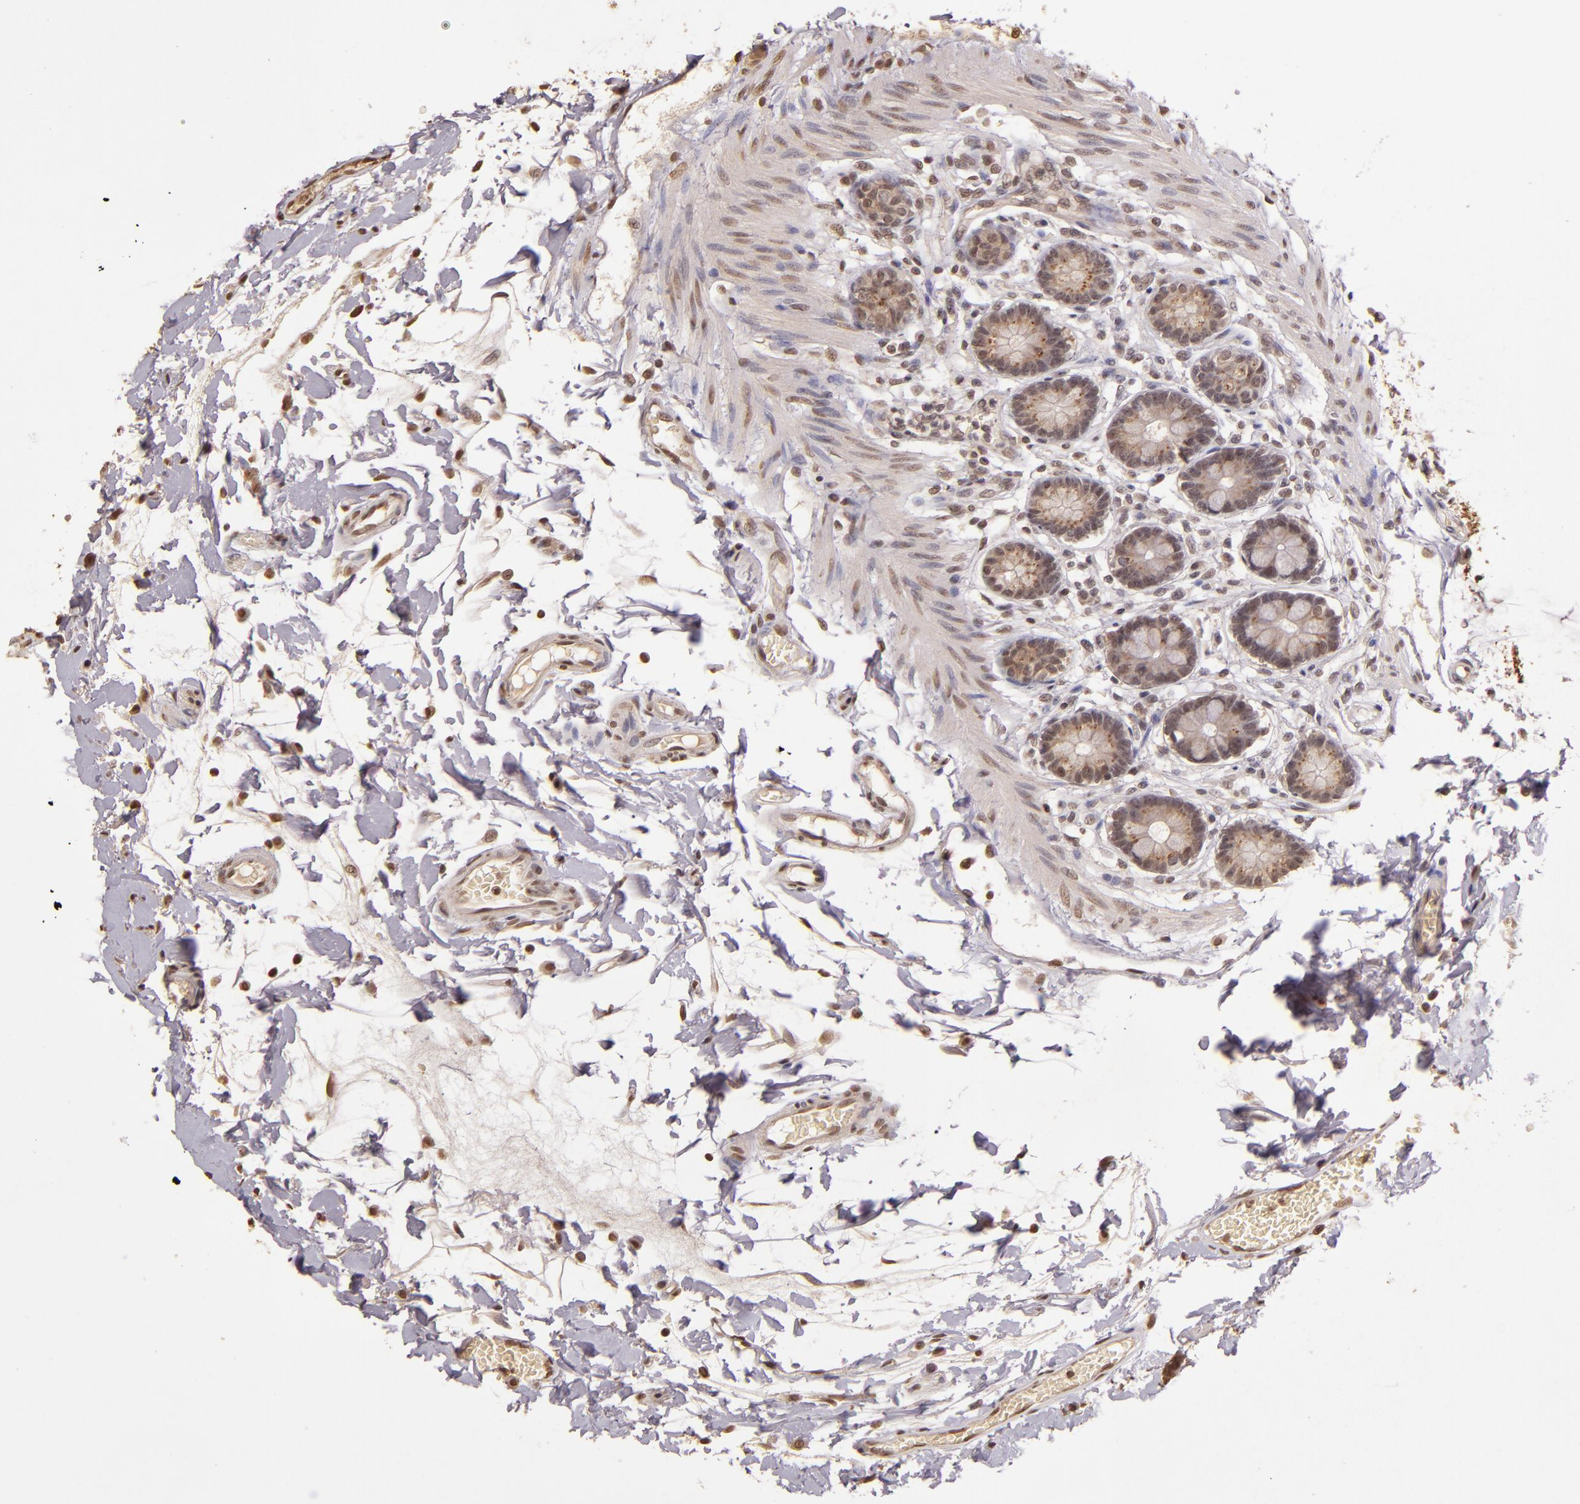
{"staining": {"intensity": "weak", "quantity": ">75%", "location": "cytoplasmic/membranous,nuclear"}, "tissue": "small intestine", "cell_type": "Glandular cells", "image_type": "normal", "snomed": [{"axis": "morphology", "description": "Normal tissue, NOS"}, {"axis": "topography", "description": "Small intestine"}], "caption": "Small intestine was stained to show a protein in brown. There is low levels of weak cytoplasmic/membranous,nuclear staining in about >75% of glandular cells. (DAB IHC with brightfield microscopy, high magnification).", "gene": "CUL1", "patient": {"sex": "female", "age": 61}}